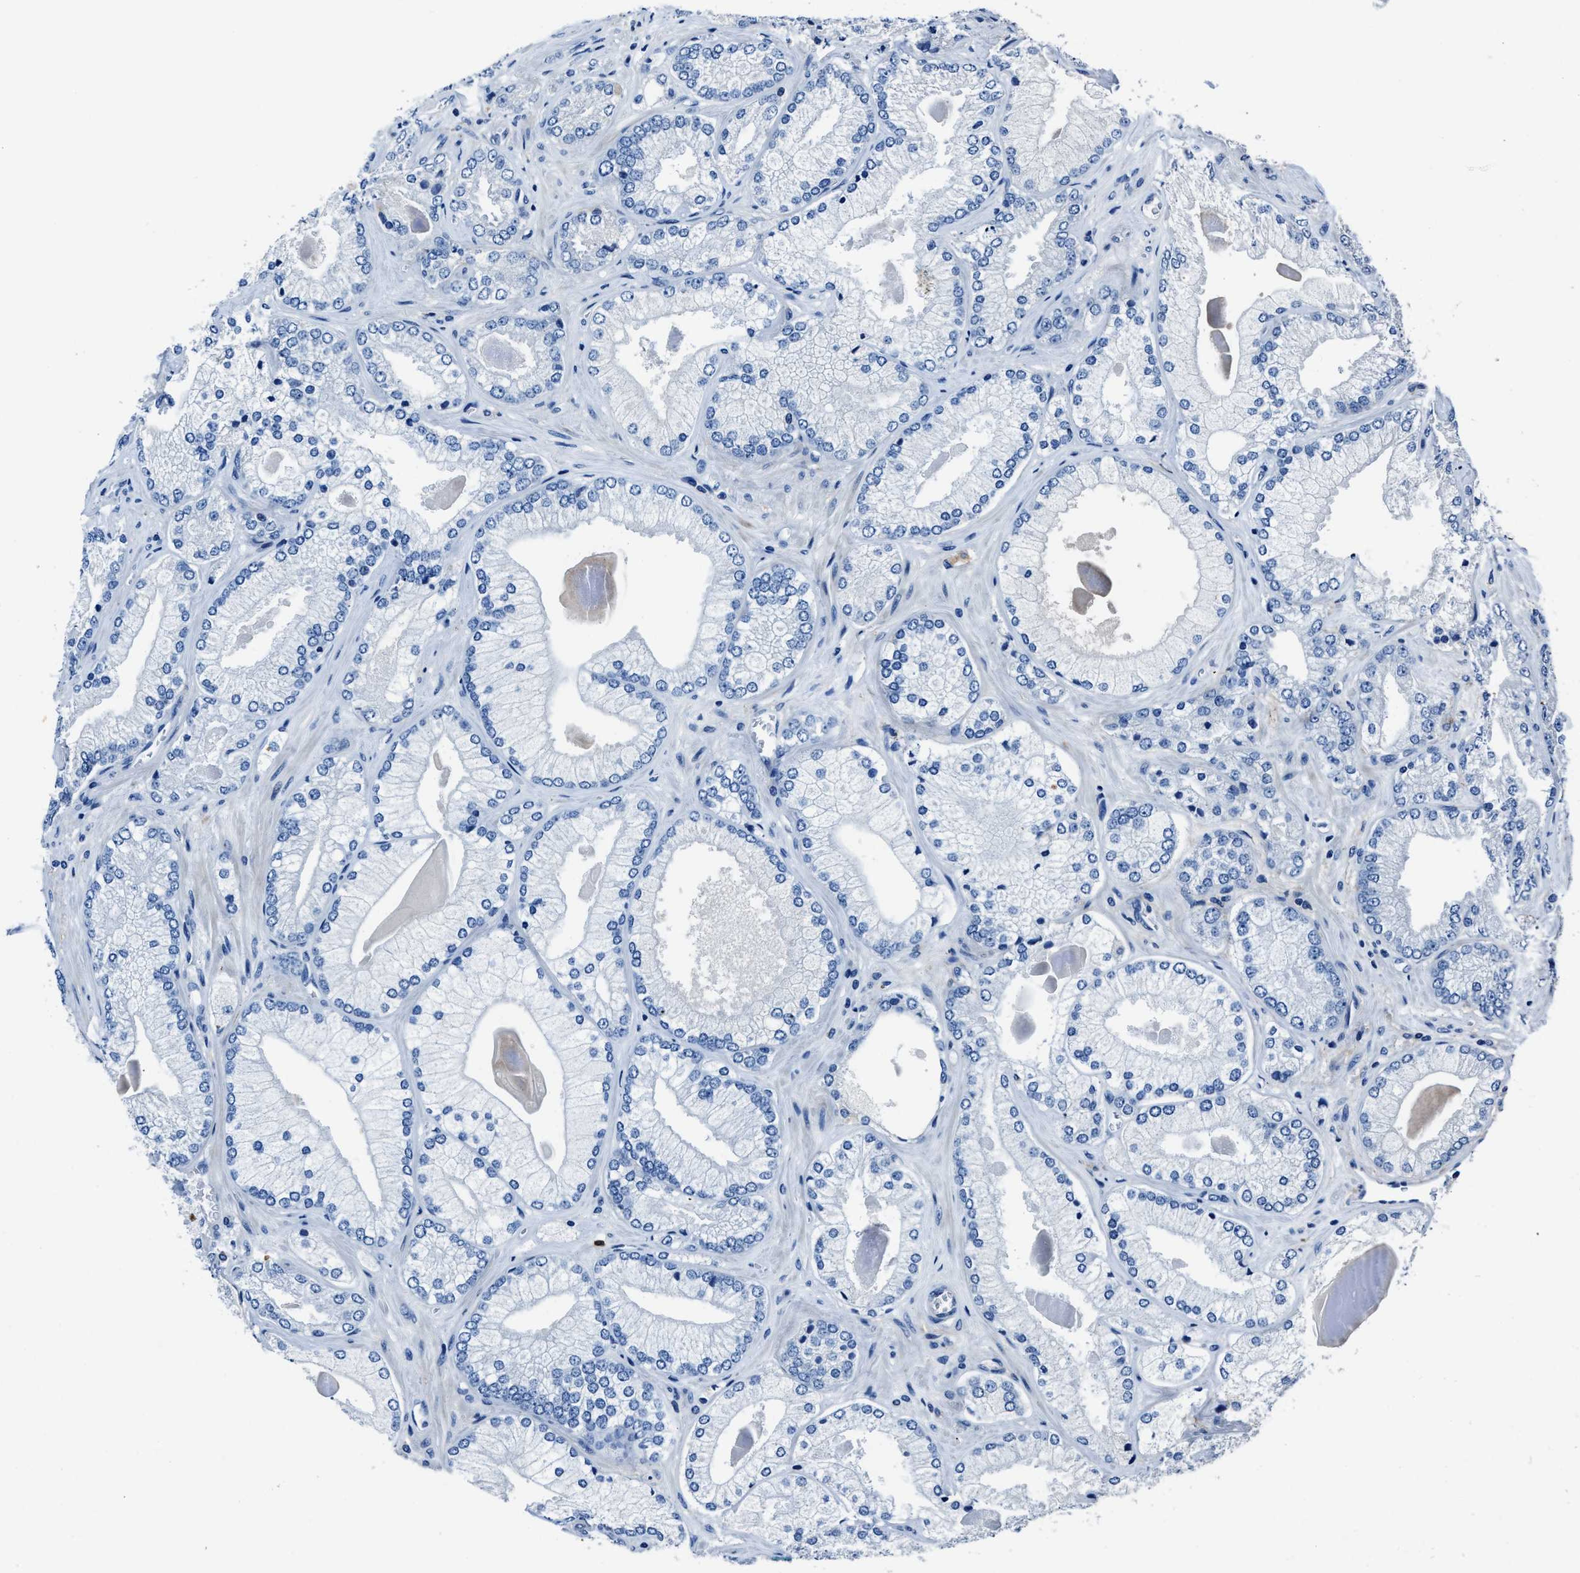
{"staining": {"intensity": "negative", "quantity": "none", "location": "none"}, "tissue": "prostate cancer", "cell_type": "Tumor cells", "image_type": "cancer", "snomed": [{"axis": "morphology", "description": "Adenocarcinoma, Low grade"}, {"axis": "topography", "description": "Prostate"}], "caption": "High power microscopy image of an immunohistochemistry (IHC) micrograph of prostate cancer, revealing no significant staining in tumor cells. (Stains: DAB (3,3'-diaminobenzidine) immunohistochemistry (IHC) with hematoxylin counter stain, Microscopy: brightfield microscopy at high magnification).", "gene": "FGL2", "patient": {"sex": "male", "age": 65}}